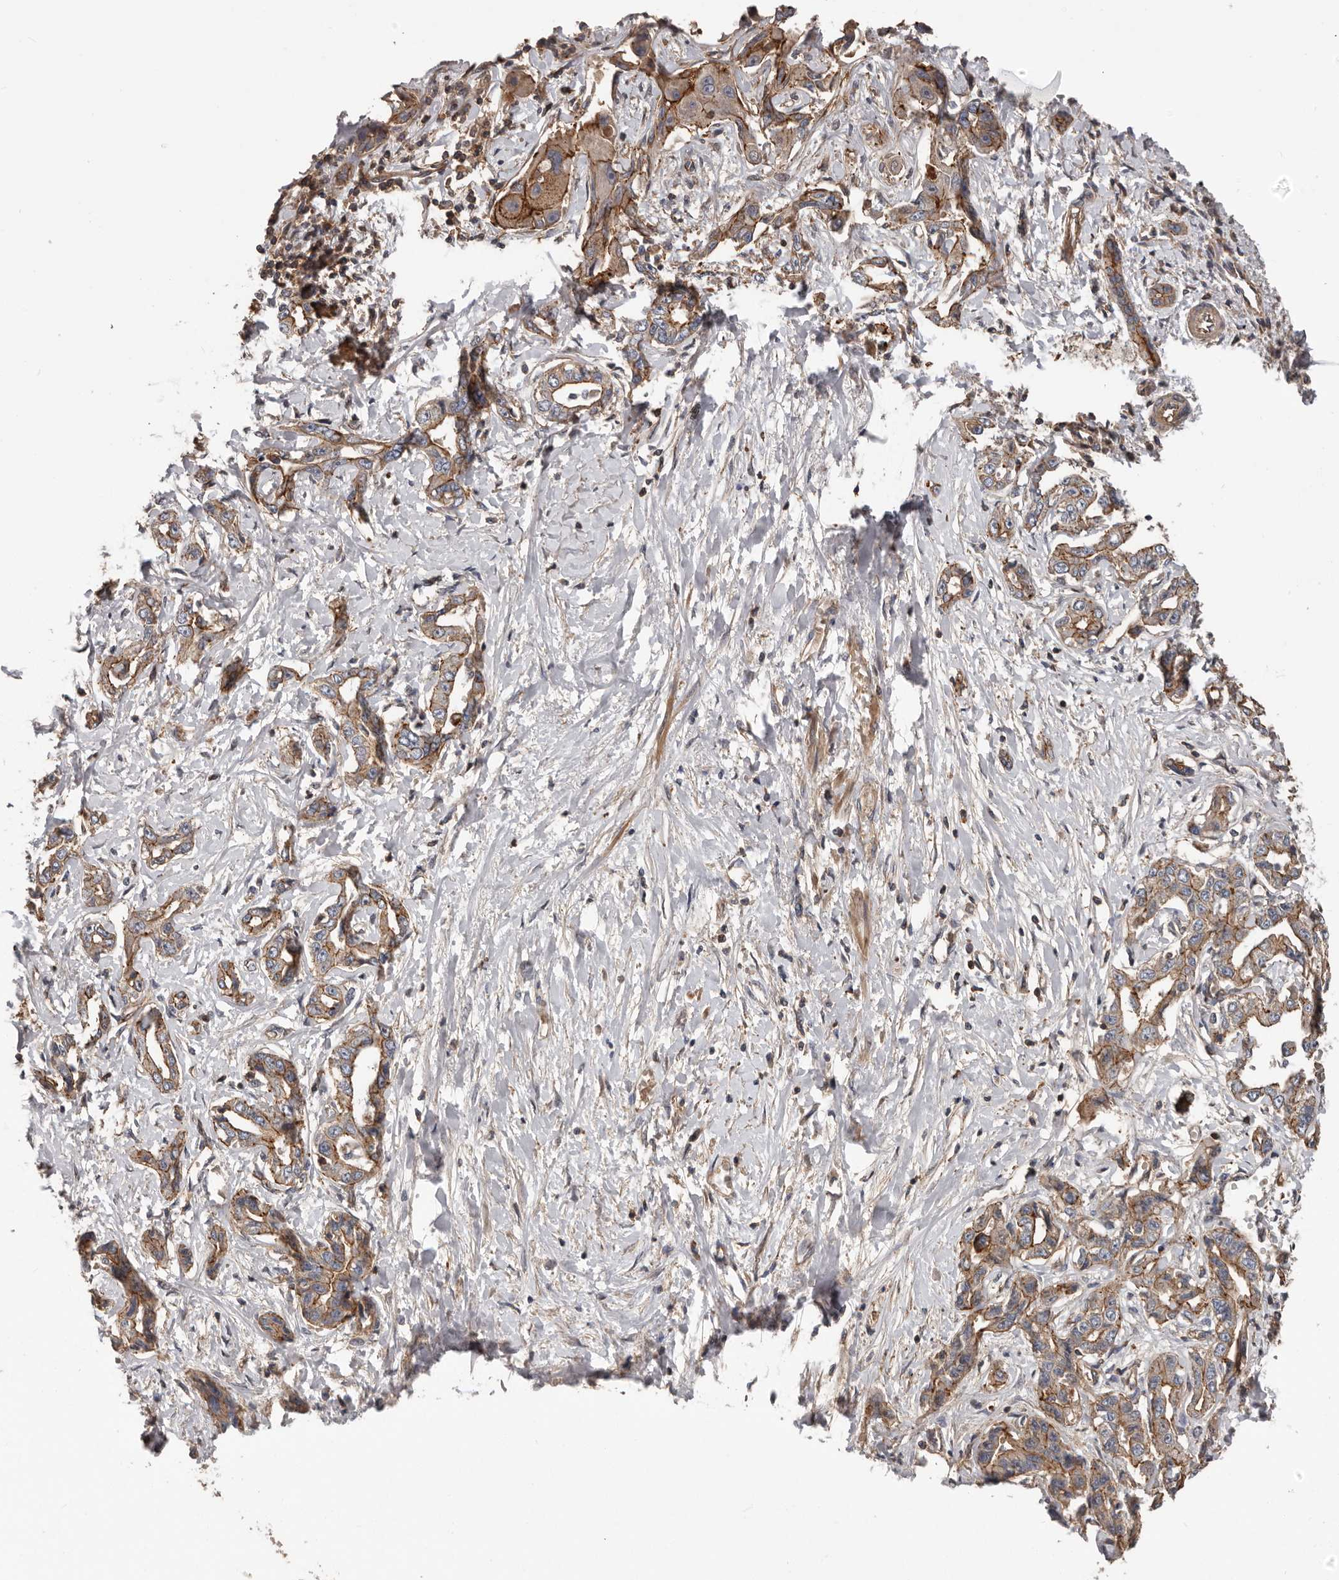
{"staining": {"intensity": "moderate", "quantity": ">75%", "location": "cytoplasmic/membranous"}, "tissue": "liver cancer", "cell_type": "Tumor cells", "image_type": "cancer", "snomed": [{"axis": "morphology", "description": "Cholangiocarcinoma"}, {"axis": "topography", "description": "Liver"}], "caption": "Protein analysis of cholangiocarcinoma (liver) tissue displays moderate cytoplasmic/membranous positivity in approximately >75% of tumor cells.", "gene": "PNRC2", "patient": {"sex": "male", "age": 59}}